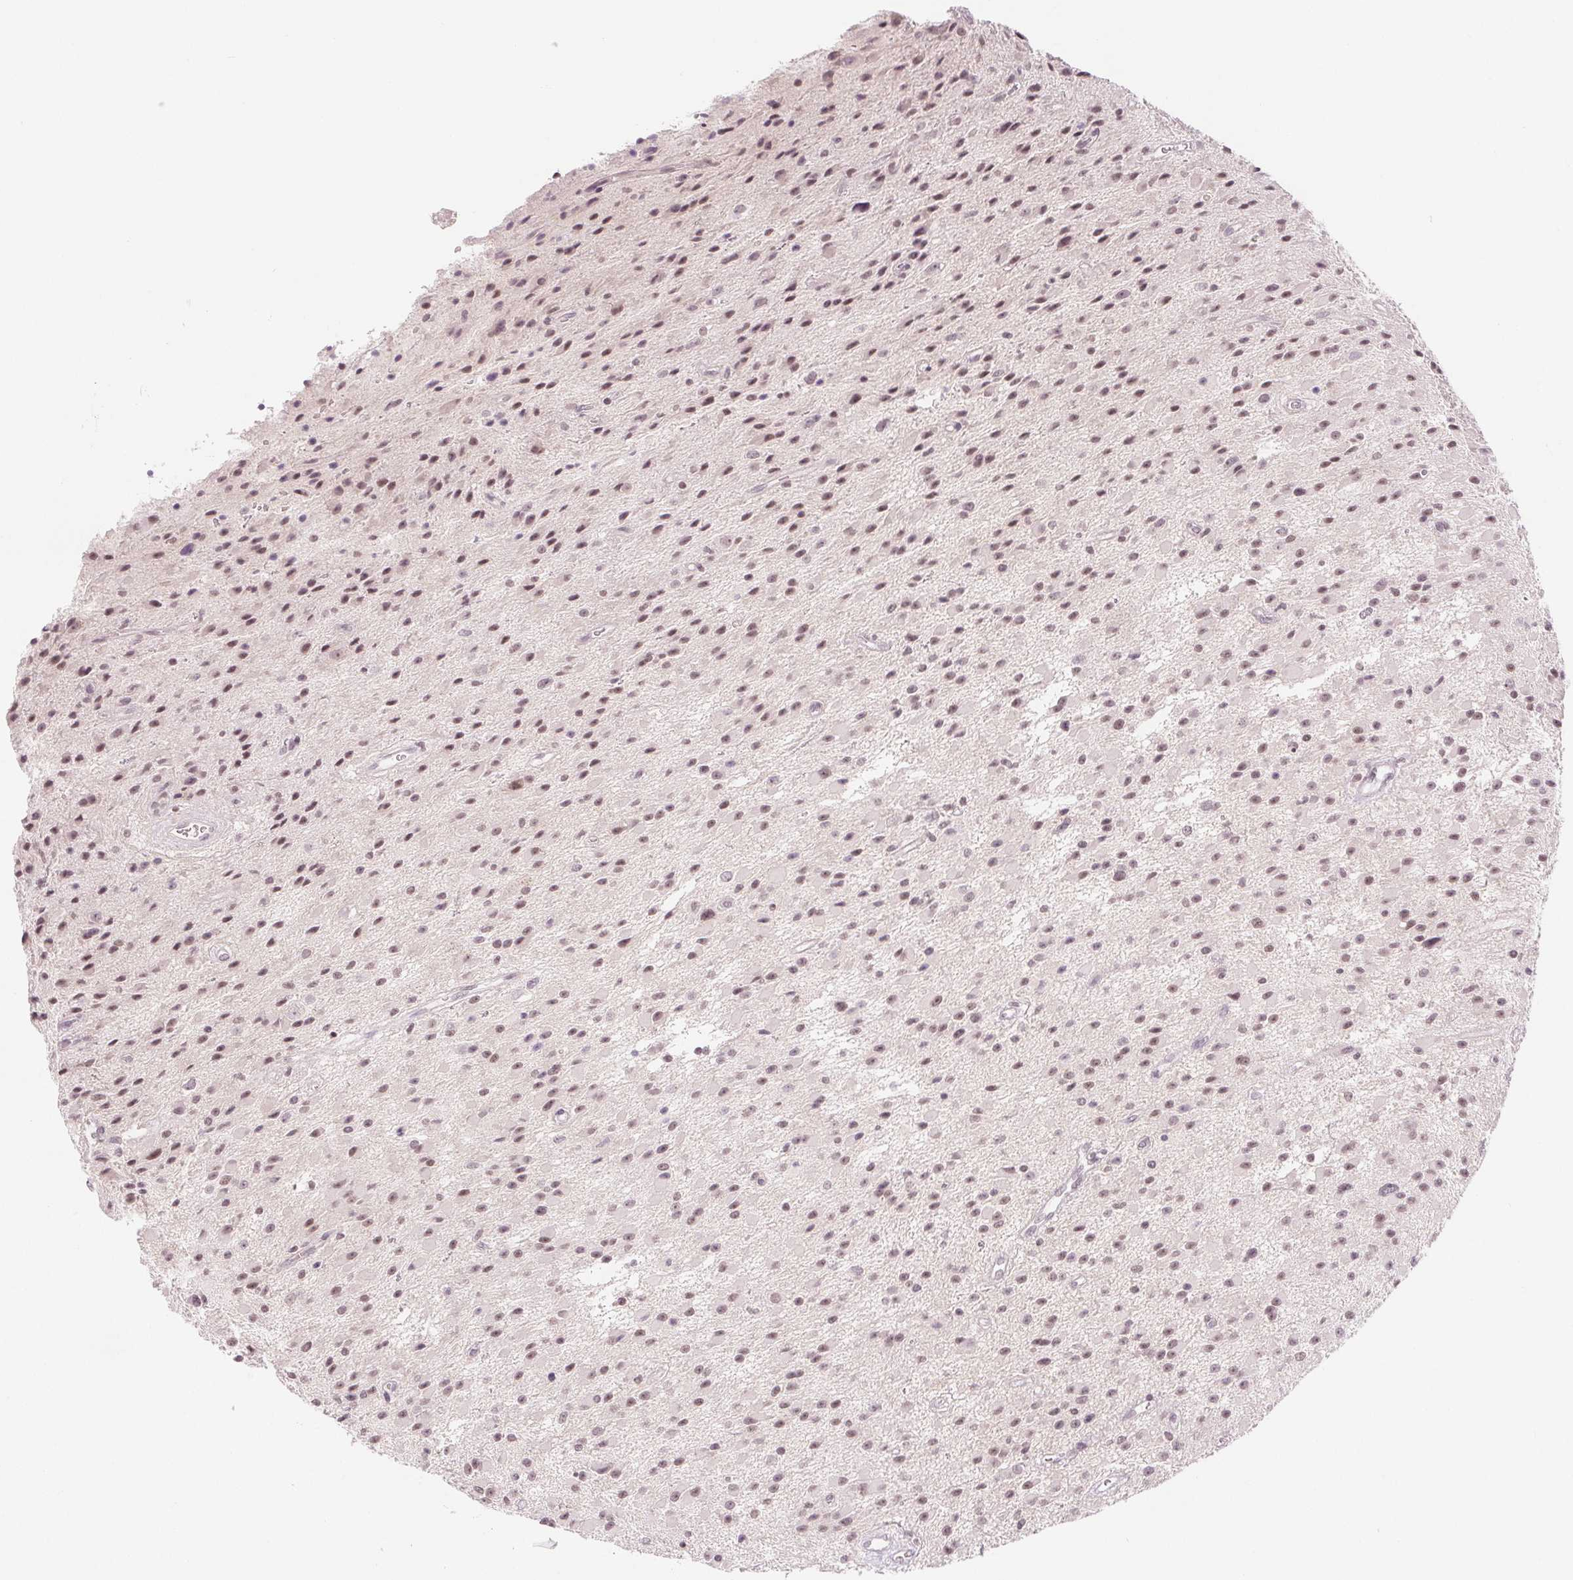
{"staining": {"intensity": "moderate", "quantity": ">75%", "location": "nuclear"}, "tissue": "glioma", "cell_type": "Tumor cells", "image_type": "cancer", "snomed": [{"axis": "morphology", "description": "Glioma, malignant, High grade"}, {"axis": "topography", "description": "Brain"}], "caption": "Protein staining of glioma tissue demonstrates moderate nuclear expression in approximately >75% of tumor cells. Immunohistochemistry stains the protein in brown and the nuclei are stained blue.", "gene": "DEK", "patient": {"sex": "male", "age": 29}}